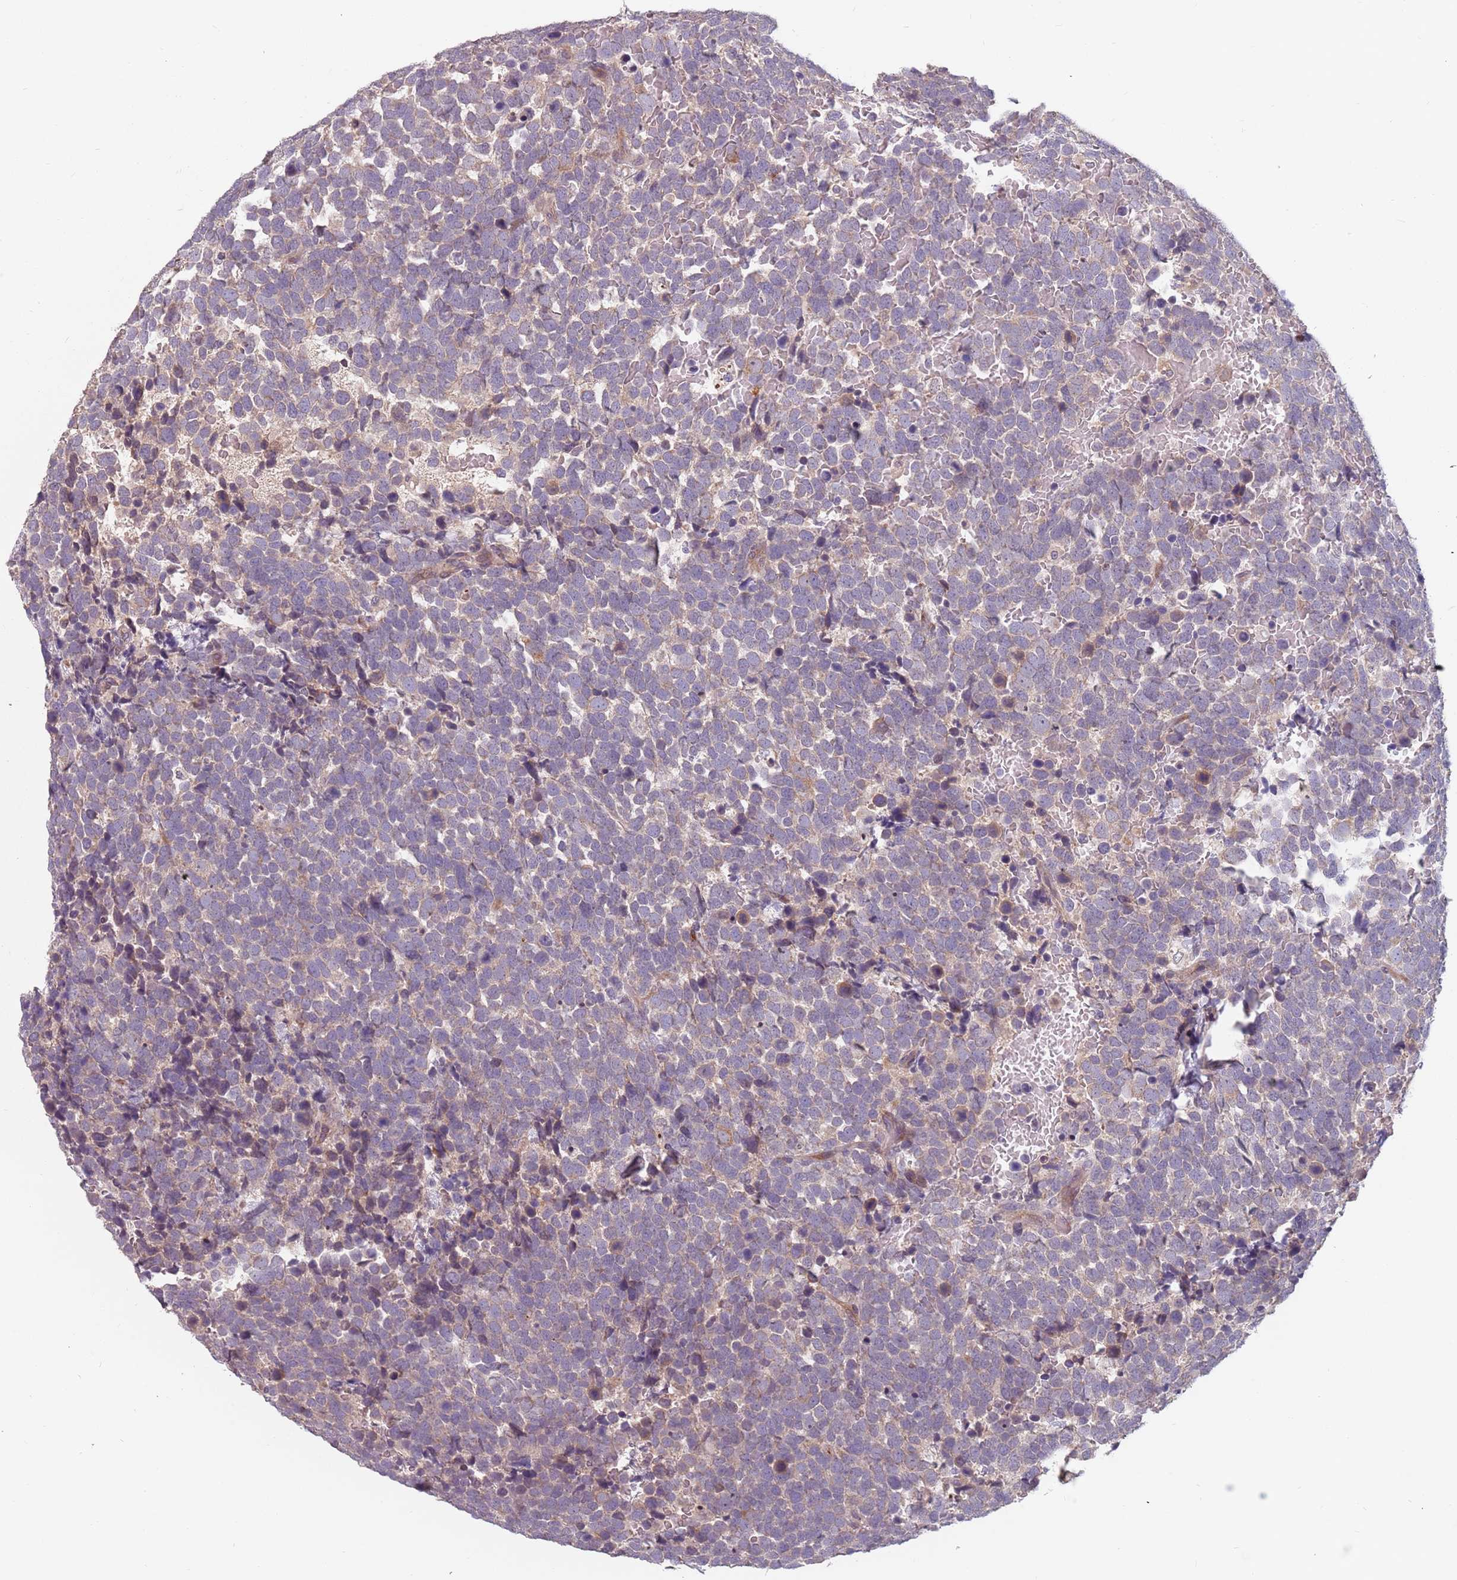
{"staining": {"intensity": "weak", "quantity": "<25%", "location": "cytoplasmic/membranous"}, "tissue": "urothelial cancer", "cell_type": "Tumor cells", "image_type": "cancer", "snomed": [{"axis": "morphology", "description": "Urothelial carcinoma, High grade"}, {"axis": "topography", "description": "Urinary bladder"}], "caption": "High power microscopy photomicrograph of an immunohistochemistry histopathology image of urothelial cancer, revealing no significant staining in tumor cells. (Brightfield microscopy of DAB (3,3'-diaminobenzidine) IHC at high magnification).", "gene": "ADAL", "patient": {"sex": "female", "age": 82}}